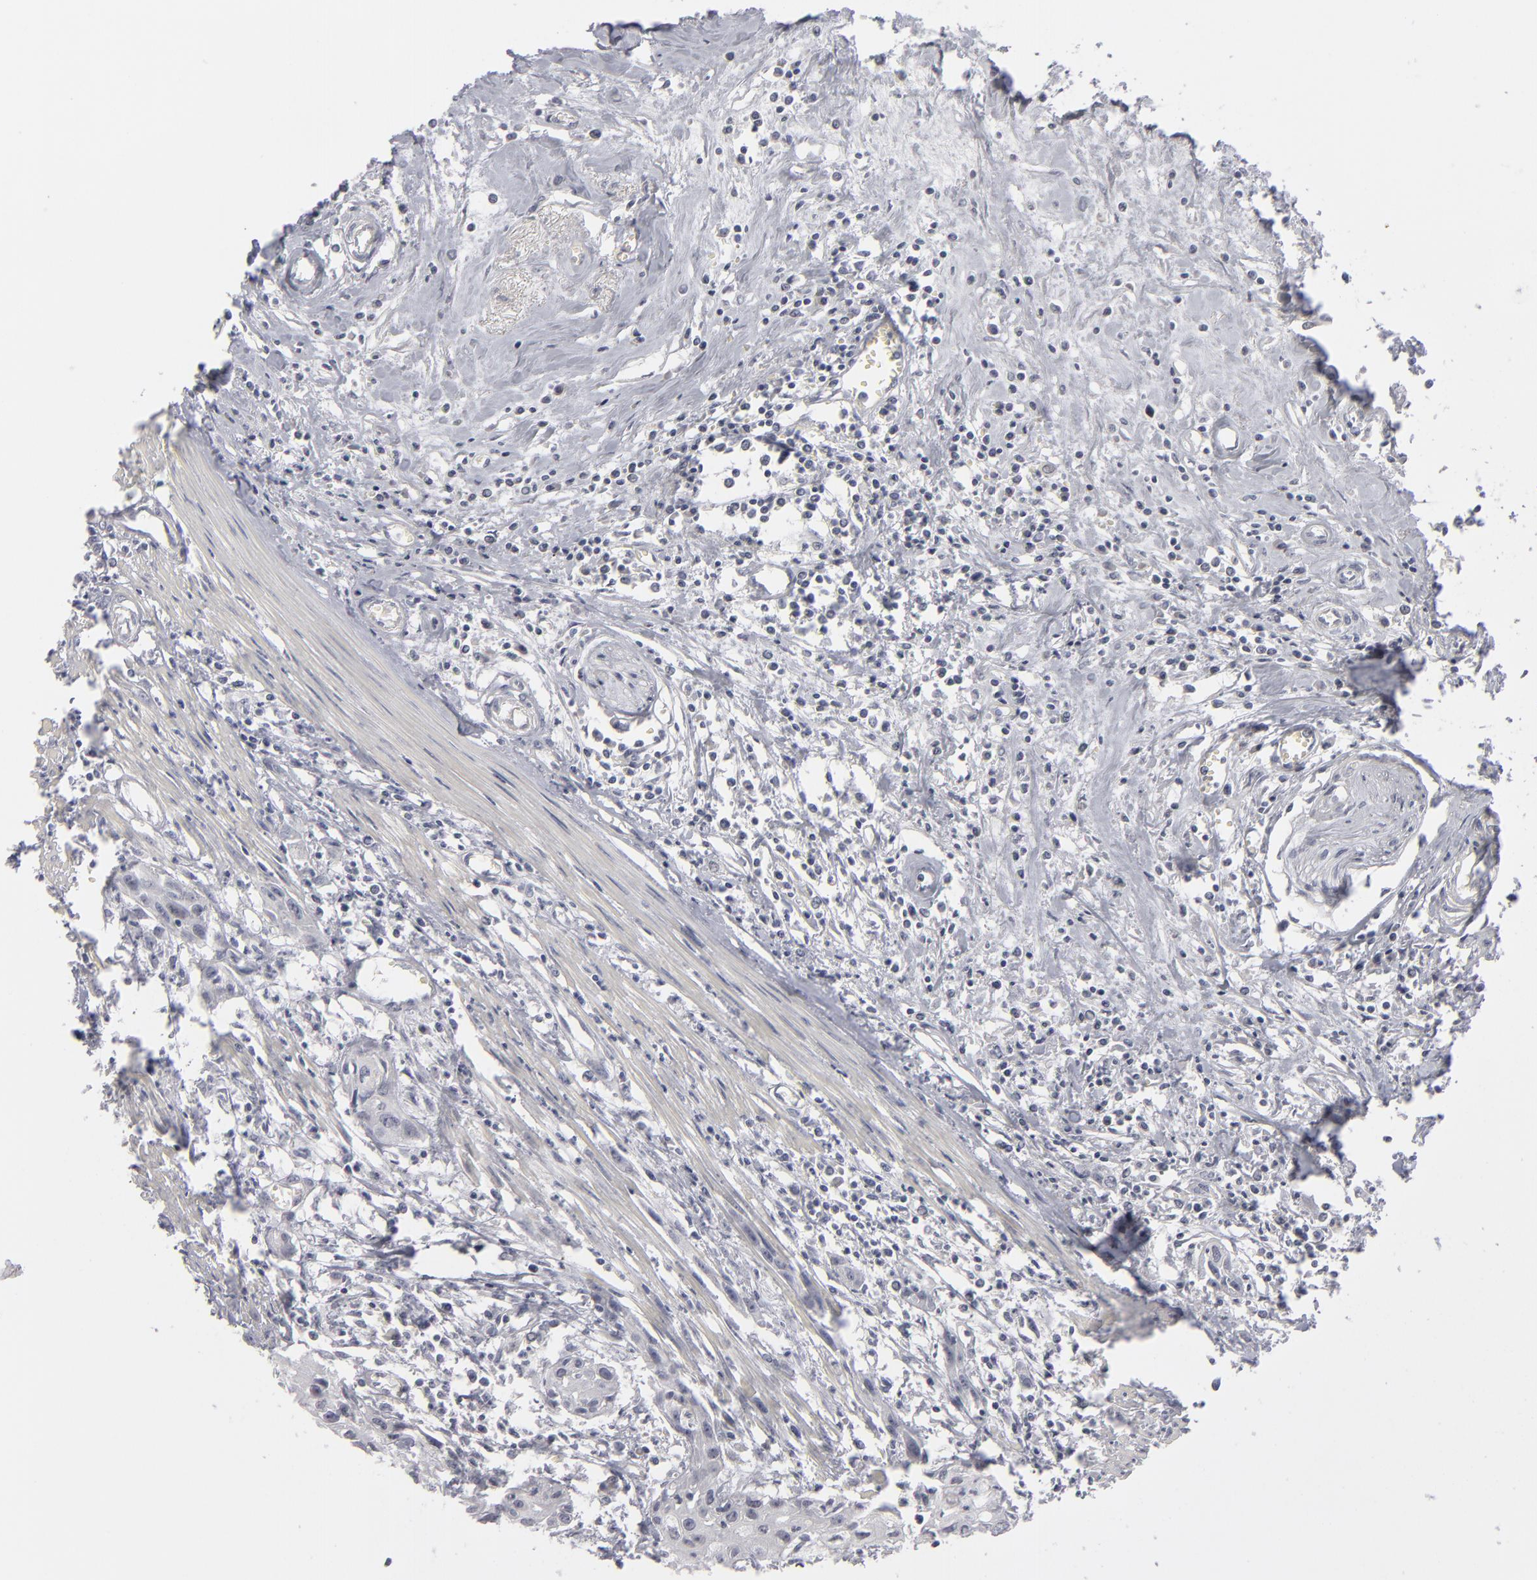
{"staining": {"intensity": "negative", "quantity": "none", "location": "none"}, "tissue": "urothelial cancer", "cell_type": "Tumor cells", "image_type": "cancer", "snomed": [{"axis": "morphology", "description": "Urothelial carcinoma, High grade"}, {"axis": "topography", "description": "Urinary bladder"}], "caption": "Tumor cells are negative for brown protein staining in high-grade urothelial carcinoma.", "gene": "KIAA1210", "patient": {"sex": "male", "age": 54}}